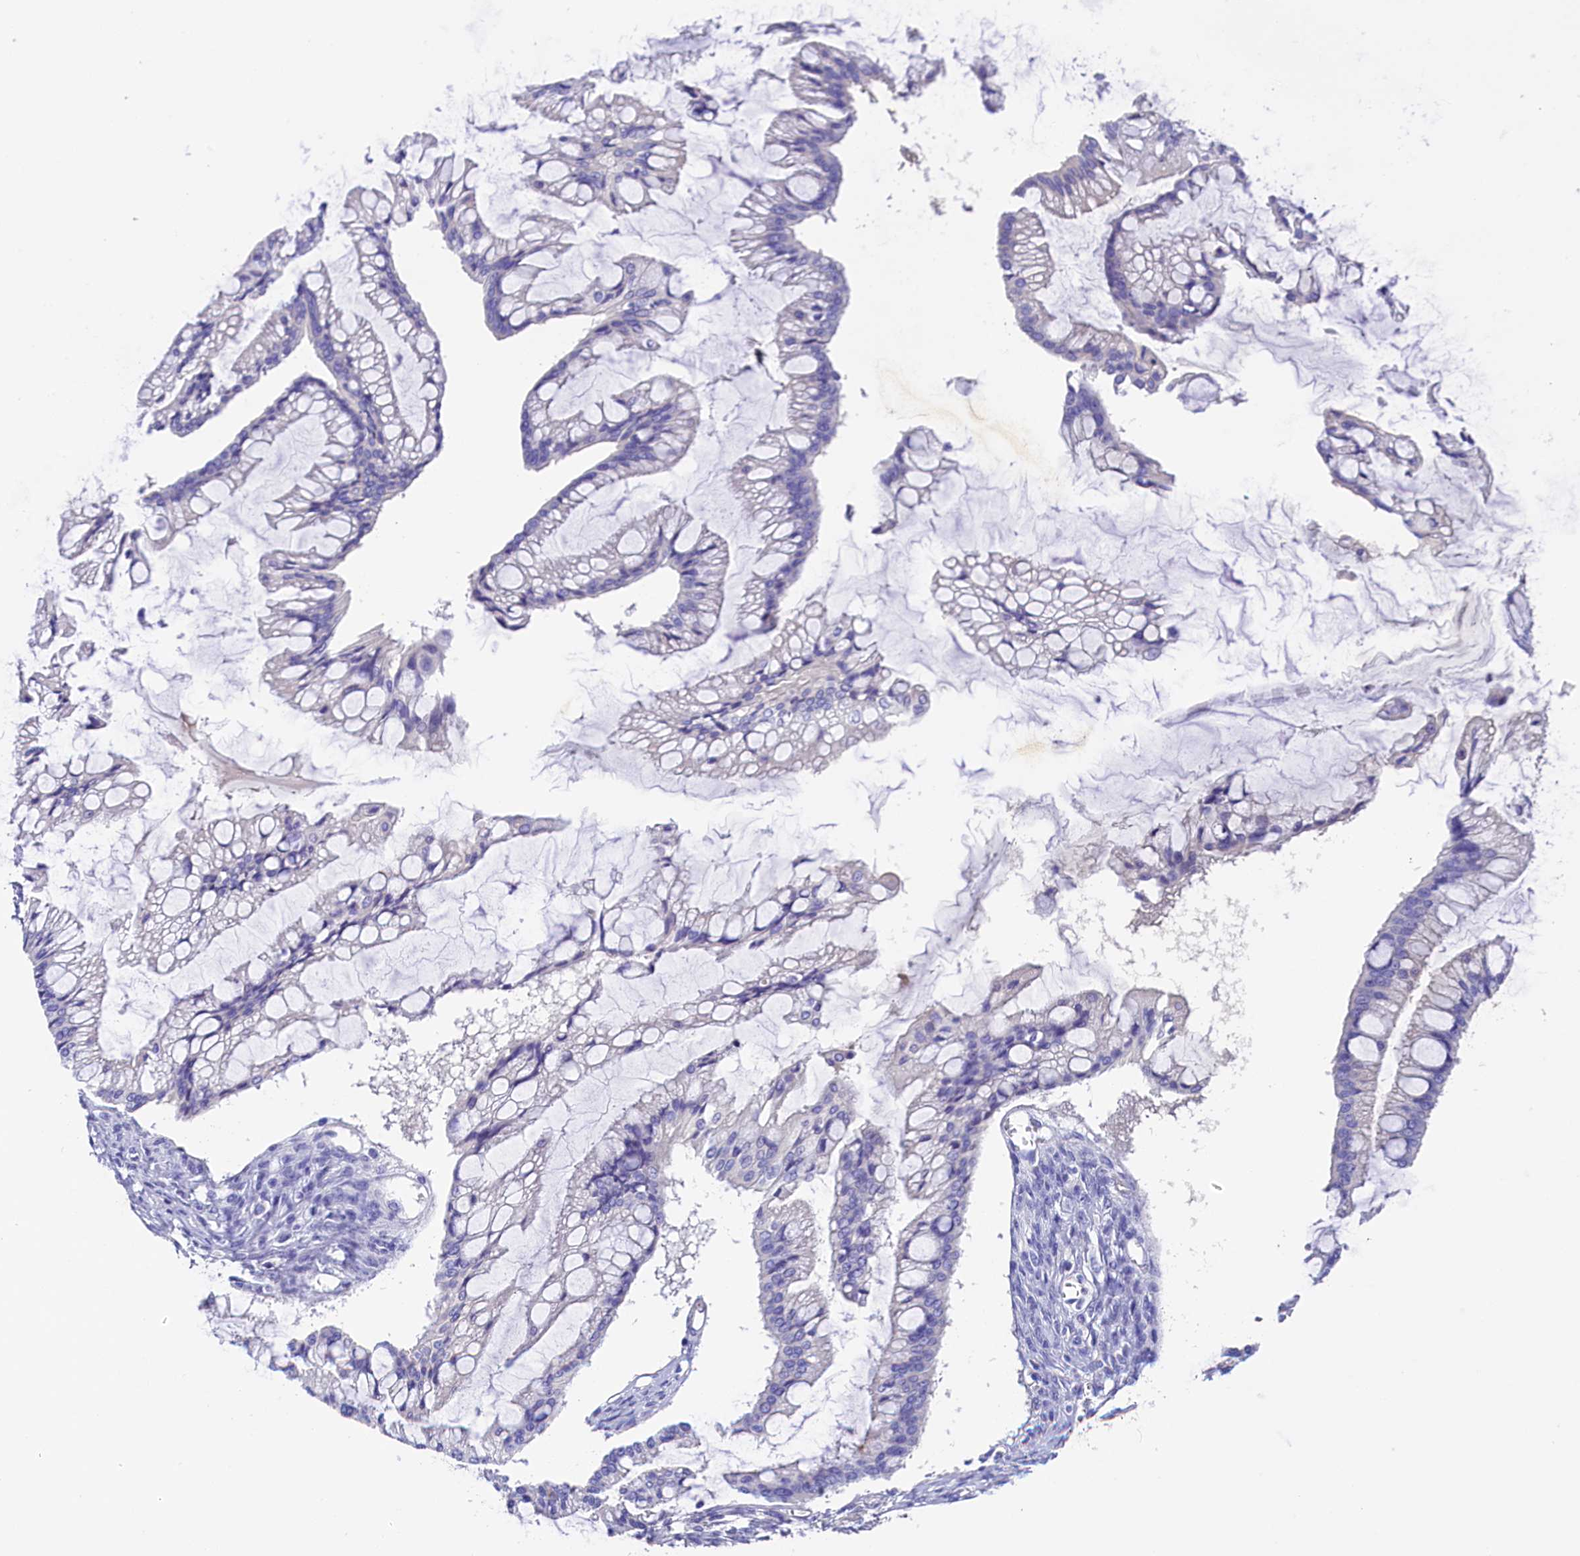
{"staining": {"intensity": "negative", "quantity": "none", "location": "none"}, "tissue": "ovarian cancer", "cell_type": "Tumor cells", "image_type": "cancer", "snomed": [{"axis": "morphology", "description": "Cystadenocarcinoma, mucinous, NOS"}, {"axis": "topography", "description": "Ovary"}], "caption": "Immunohistochemical staining of ovarian cancer demonstrates no significant expression in tumor cells. (DAB (3,3'-diaminobenzidine) immunohistochemistry visualized using brightfield microscopy, high magnification).", "gene": "SOD3", "patient": {"sex": "female", "age": 73}}